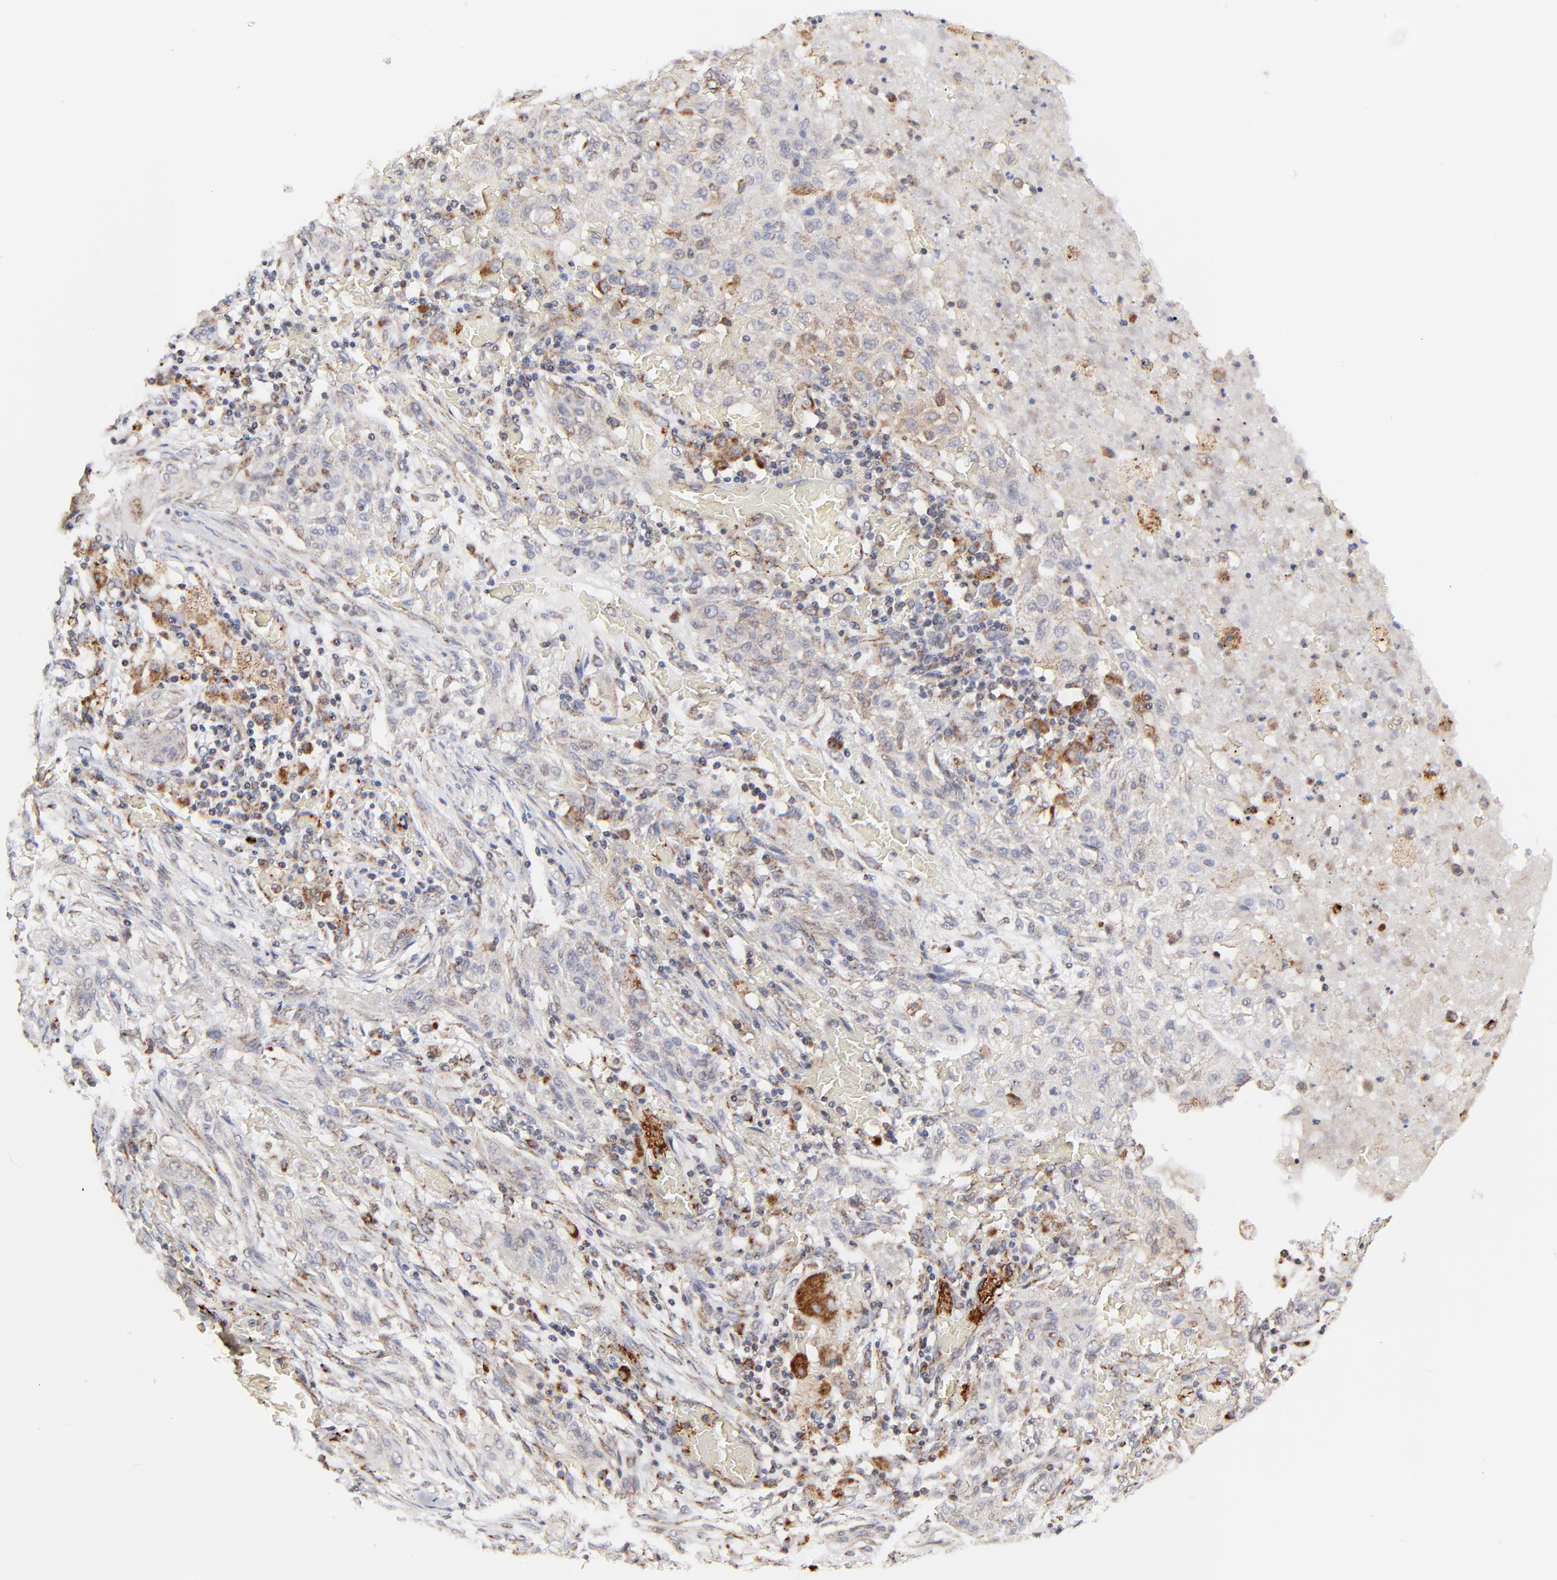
{"staining": {"intensity": "negative", "quantity": "none", "location": "none"}, "tissue": "lung cancer", "cell_type": "Tumor cells", "image_type": "cancer", "snomed": [{"axis": "morphology", "description": "Squamous cell carcinoma, NOS"}, {"axis": "topography", "description": "Lung"}], "caption": "A high-resolution micrograph shows immunohistochemistry (IHC) staining of lung cancer, which displays no significant staining in tumor cells.", "gene": "MAP2K7", "patient": {"sex": "female", "age": 47}}